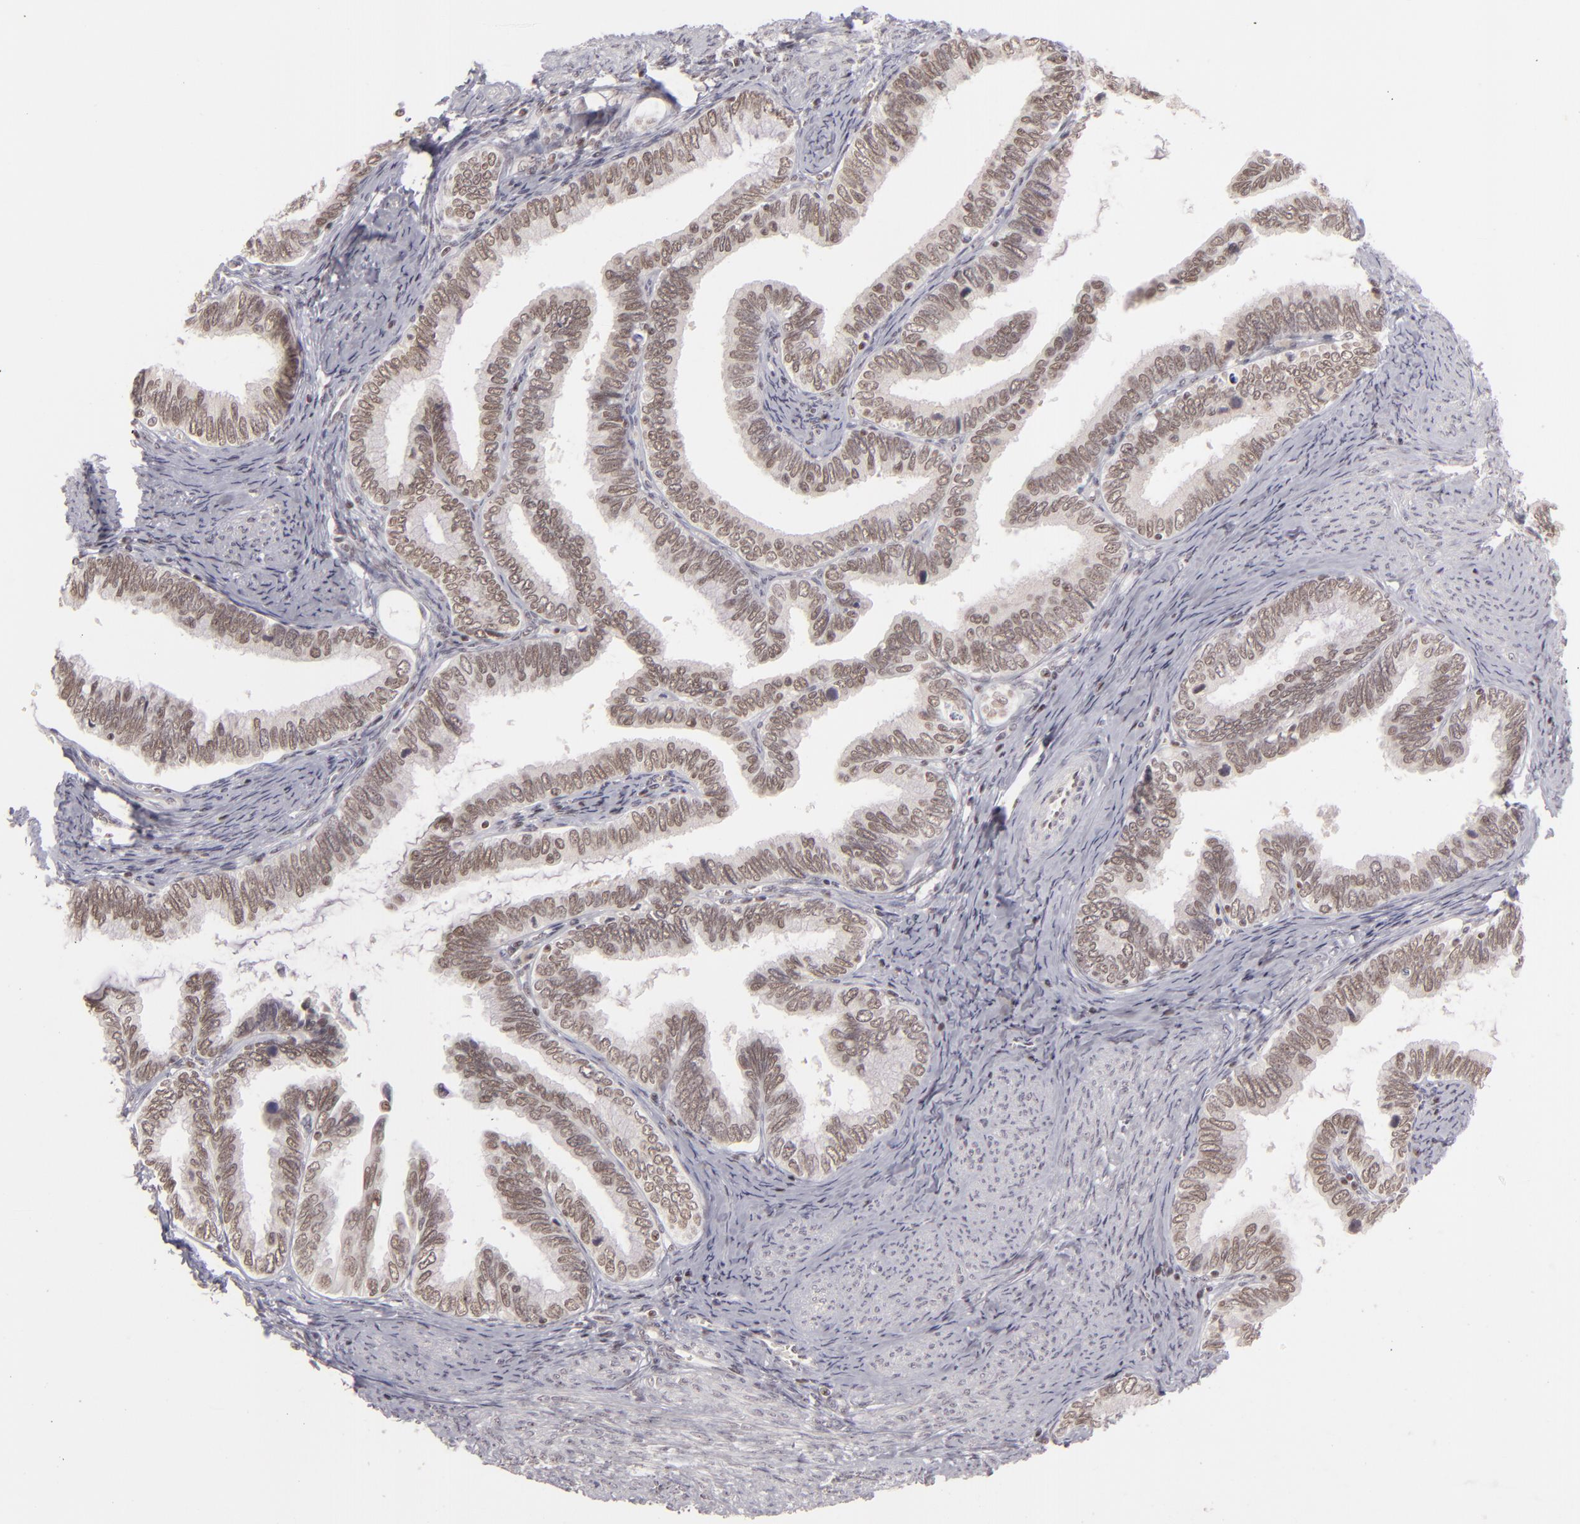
{"staining": {"intensity": "weak", "quantity": ">75%", "location": "nuclear"}, "tissue": "cervical cancer", "cell_type": "Tumor cells", "image_type": "cancer", "snomed": [{"axis": "morphology", "description": "Adenocarcinoma, NOS"}, {"axis": "topography", "description": "Cervix"}], "caption": "Protein staining reveals weak nuclear expression in approximately >75% of tumor cells in cervical adenocarcinoma.", "gene": "DAXX", "patient": {"sex": "female", "age": 49}}